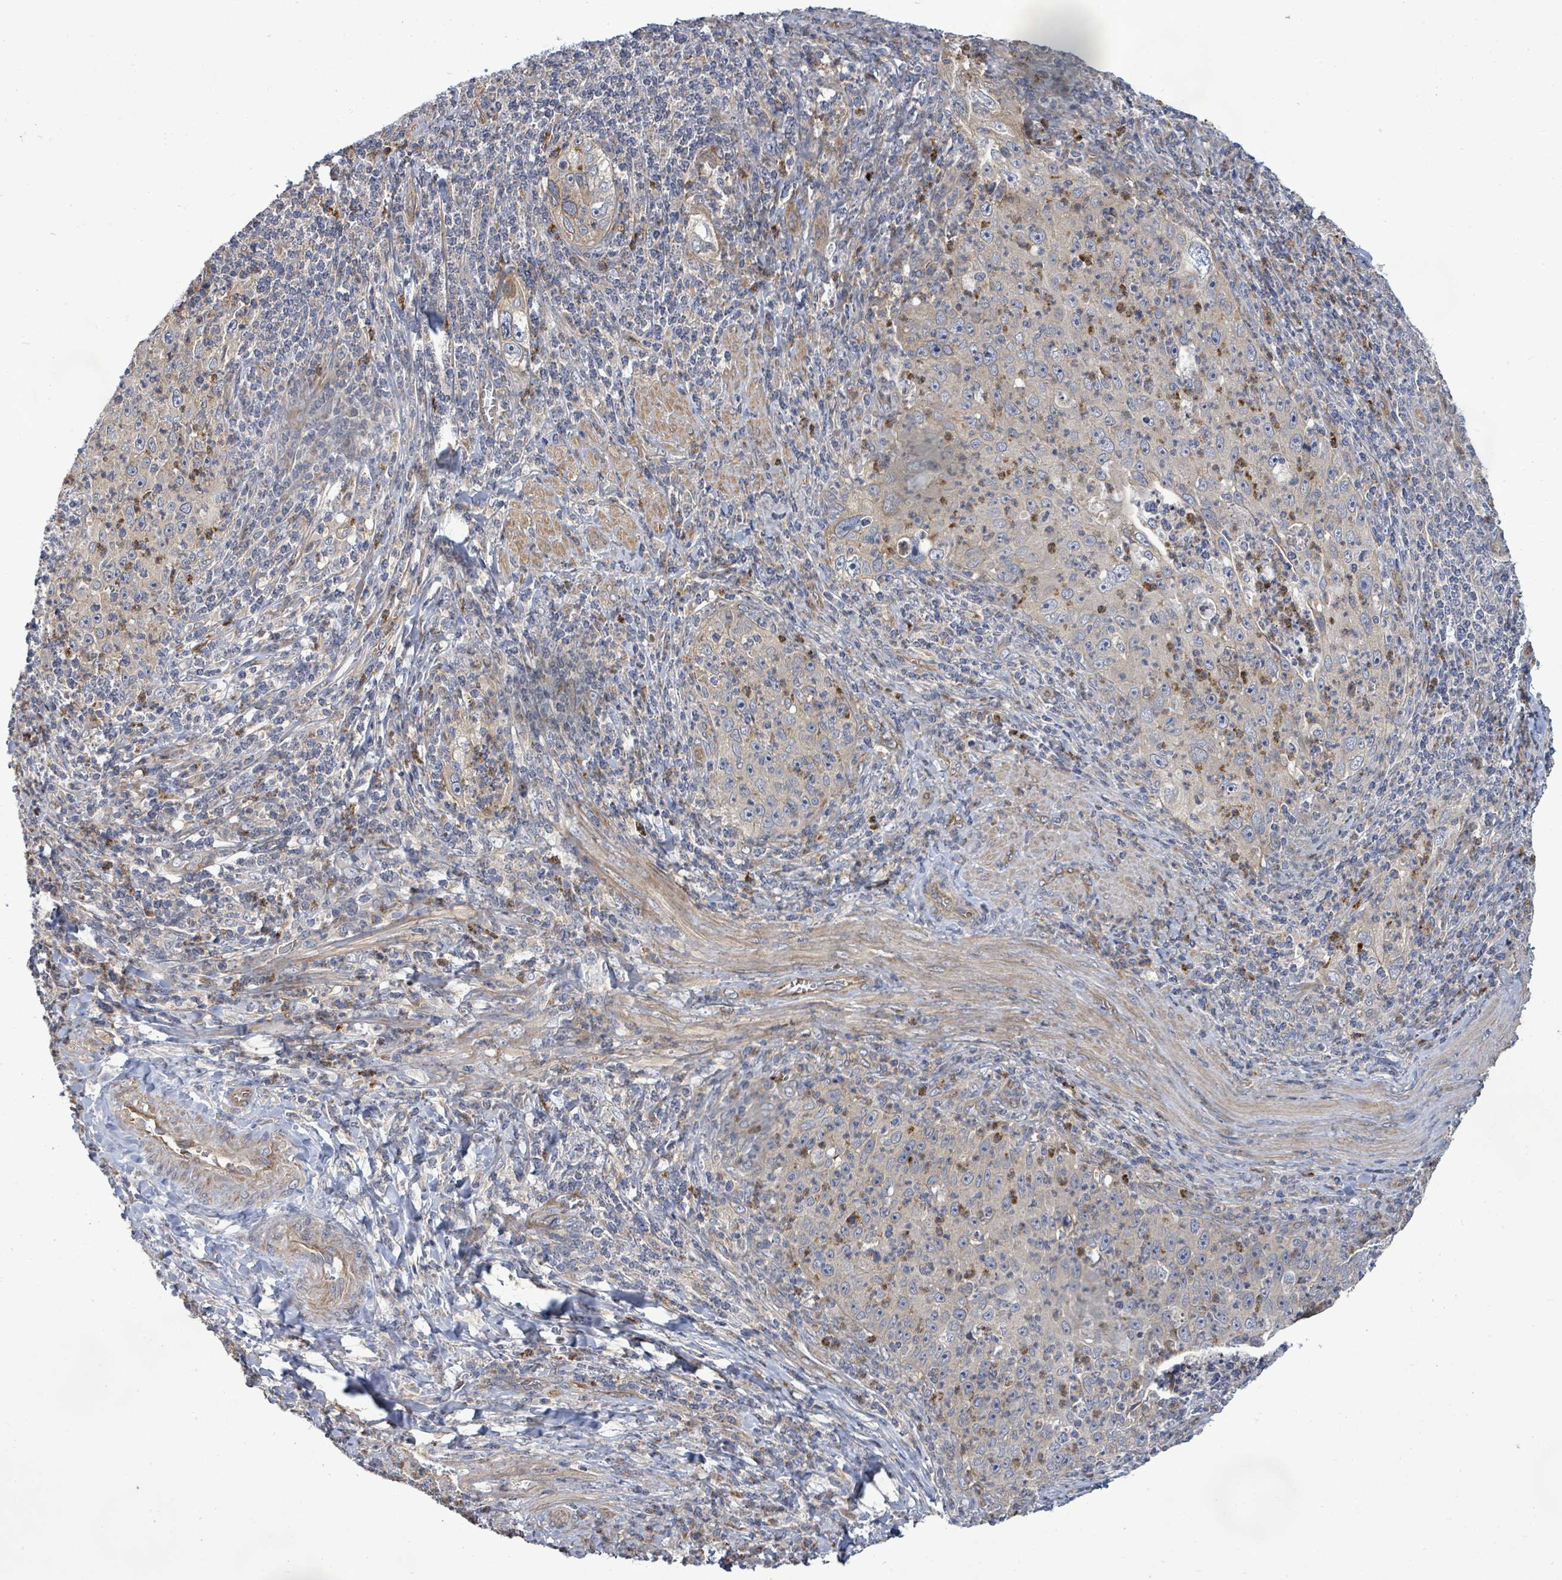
{"staining": {"intensity": "negative", "quantity": "none", "location": "none"}, "tissue": "cervical cancer", "cell_type": "Tumor cells", "image_type": "cancer", "snomed": [{"axis": "morphology", "description": "Squamous cell carcinoma, NOS"}, {"axis": "topography", "description": "Cervix"}], "caption": "Tumor cells show no significant protein expression in cervical squamous cell carcinoma. The staining was performed using DAB (3,3'-diaminobenzidine) to visualize the protein expression in brown, while the nuclei were stained in blue with hematoxylin (Magnification: 20x).", "gene": "KBTBD11", "patient": {"sex": "female", "age": 30}}